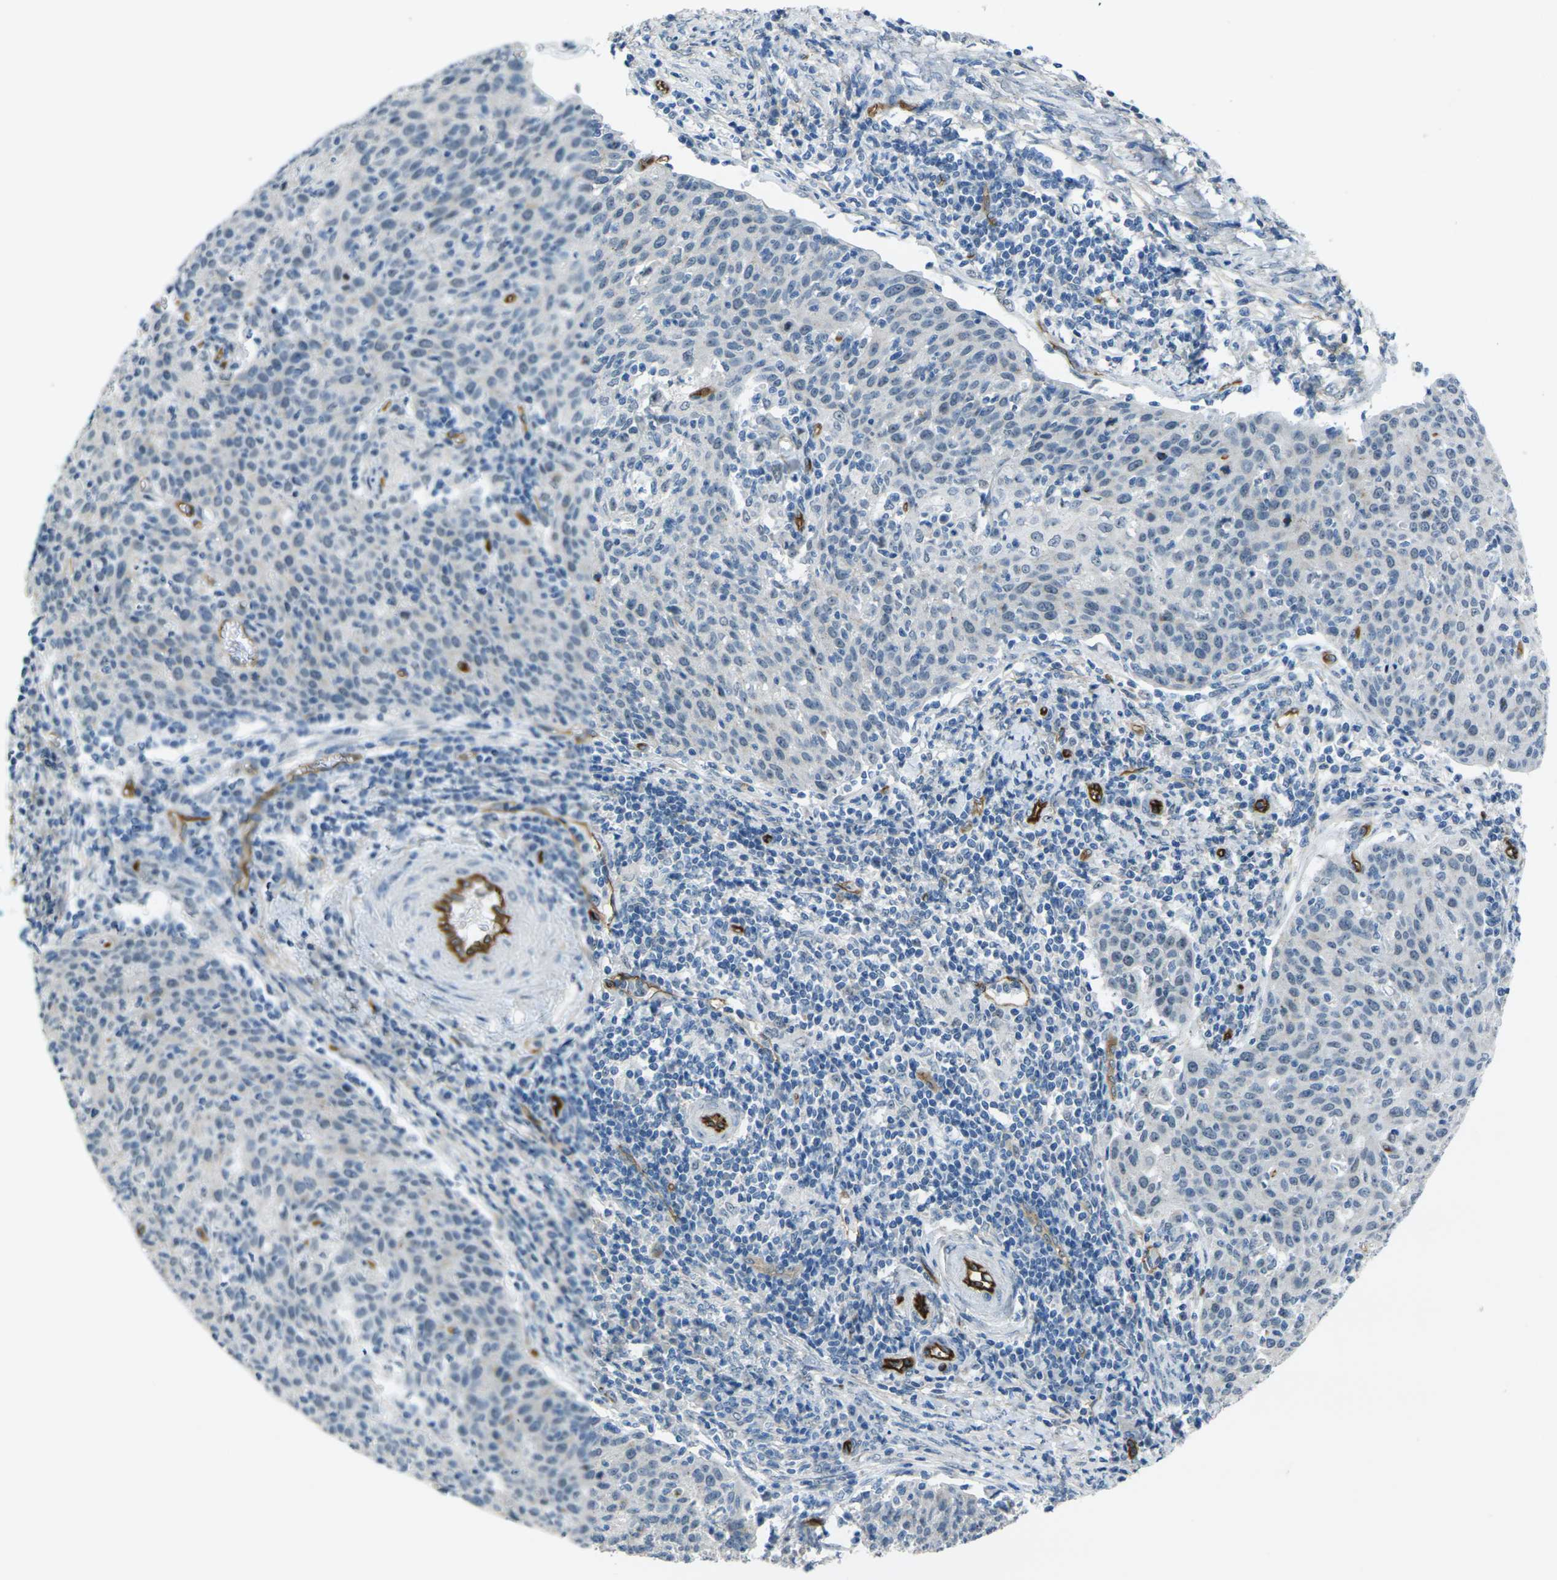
{"staining": {"intensity": "negative", "quantity": "none", "location": "none"}, "tissue": "cervical cancer", "cell_type": "Tumor cells", "image_type": "cancer", "snomed": [{"axis": "morphology", "description": "Squamous cell carcinoma, NOS"}, {"axis": "topography", "description": "Cervix"}], "caption": "DAB (3,3'-diaminobenzidine) immunohistochemical staining of squamous cell carcinoma (cervical) exhibits no significant staining in tumor cells.", "gene": "HSPA12B", "patient": {"sex": "female", "age": 38}}